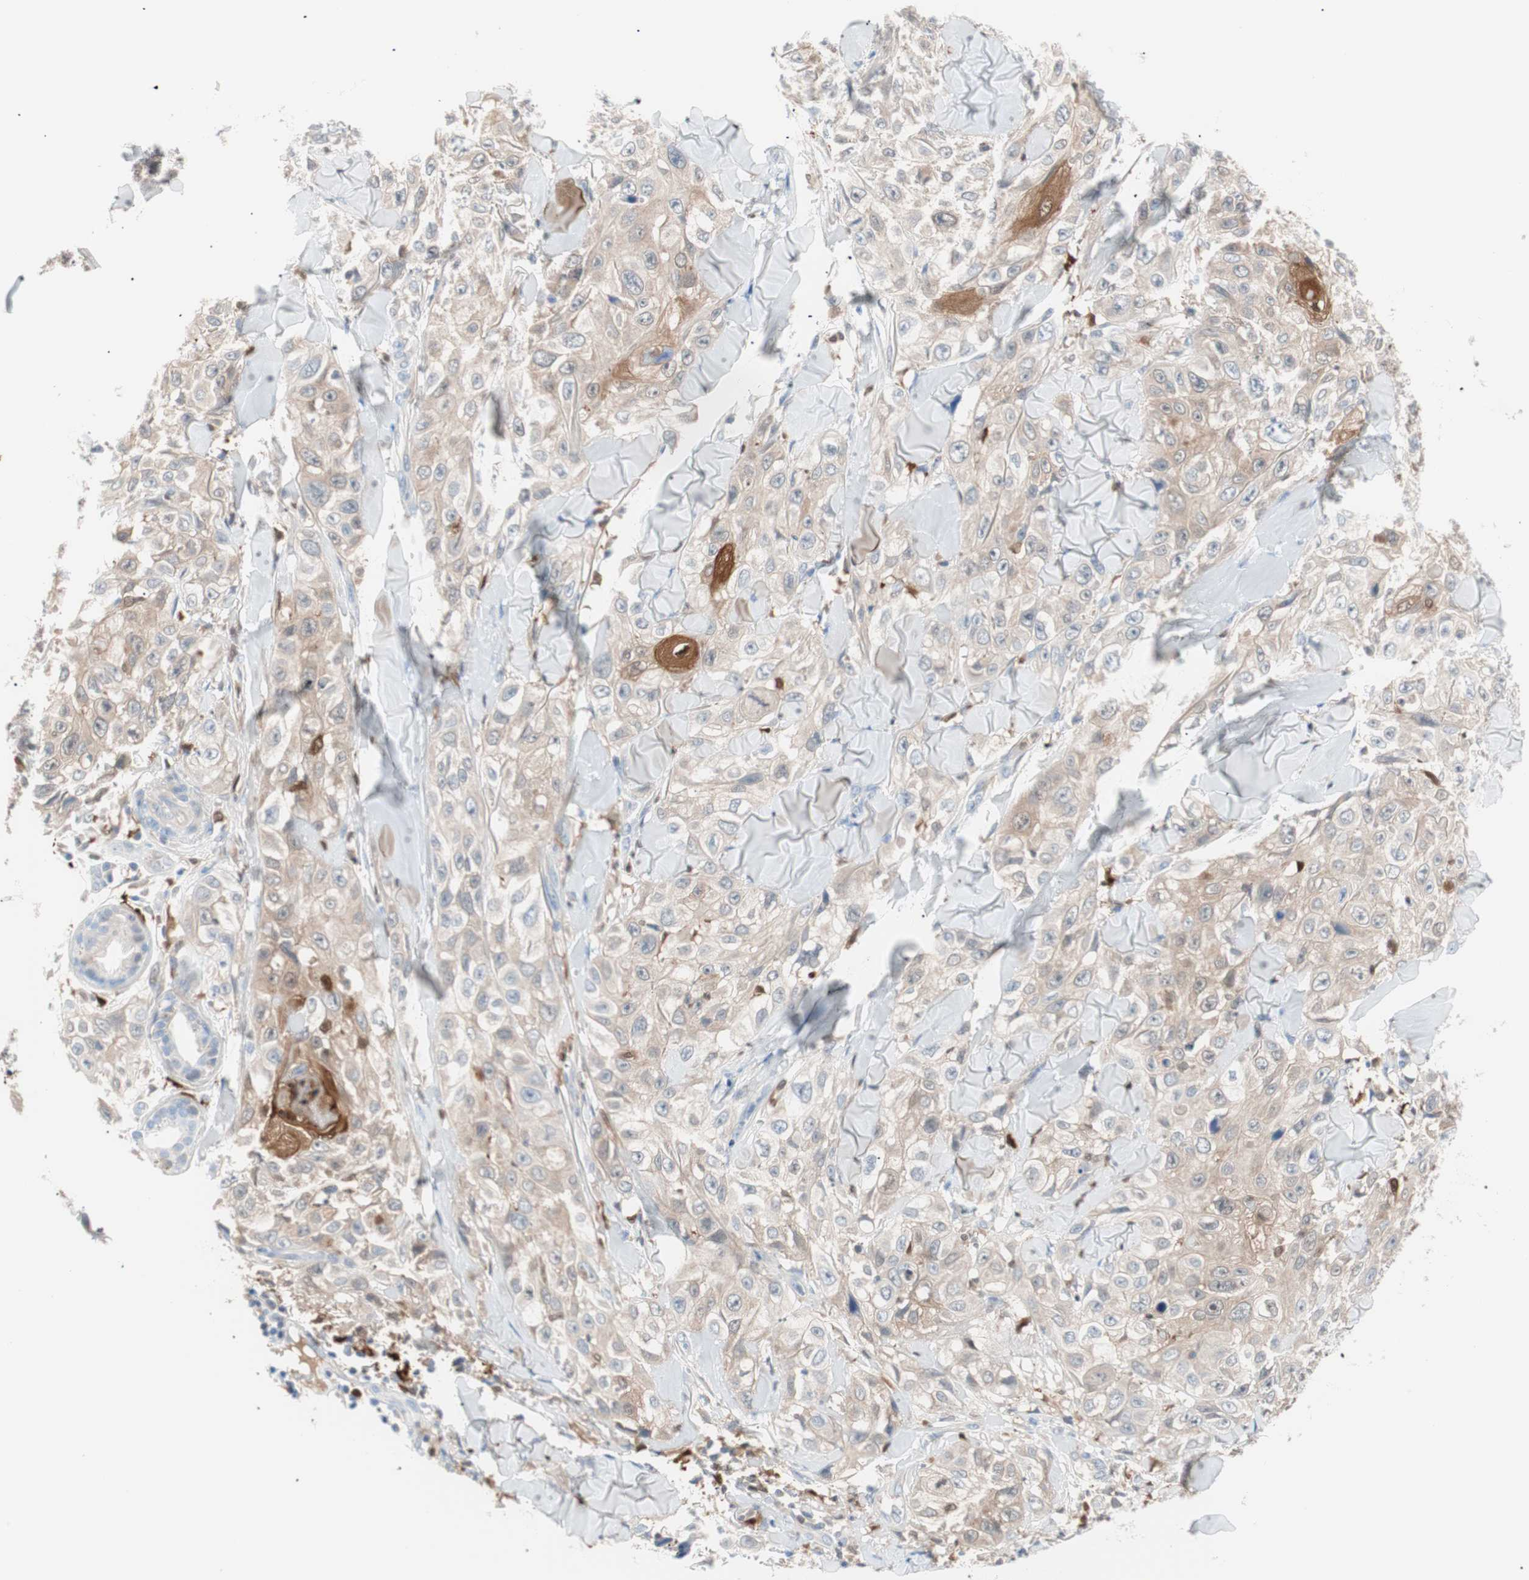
{"staining": {"intensity": "moderate", "quantity": ">75%", "location": "cytoplasmic/membranous"}, "tissue": "skin cancer", "cell_type": "Tumor cells", "image_type": "cancer", "snomed": [{"axis": "morphology", "description": "Squamous cell carcinoma, NOS"}, {"axis": "topography", "description": "Skin"}], "caption": "Immunohistochemical staining of skin cancer (squamous cell carcinoma) displays medium levels of moderate cytoplasmic/membranous expression in approximately >75% of tumor cells.", "gene": "IL18", "patient": {"sex": "male", "age": 86}}